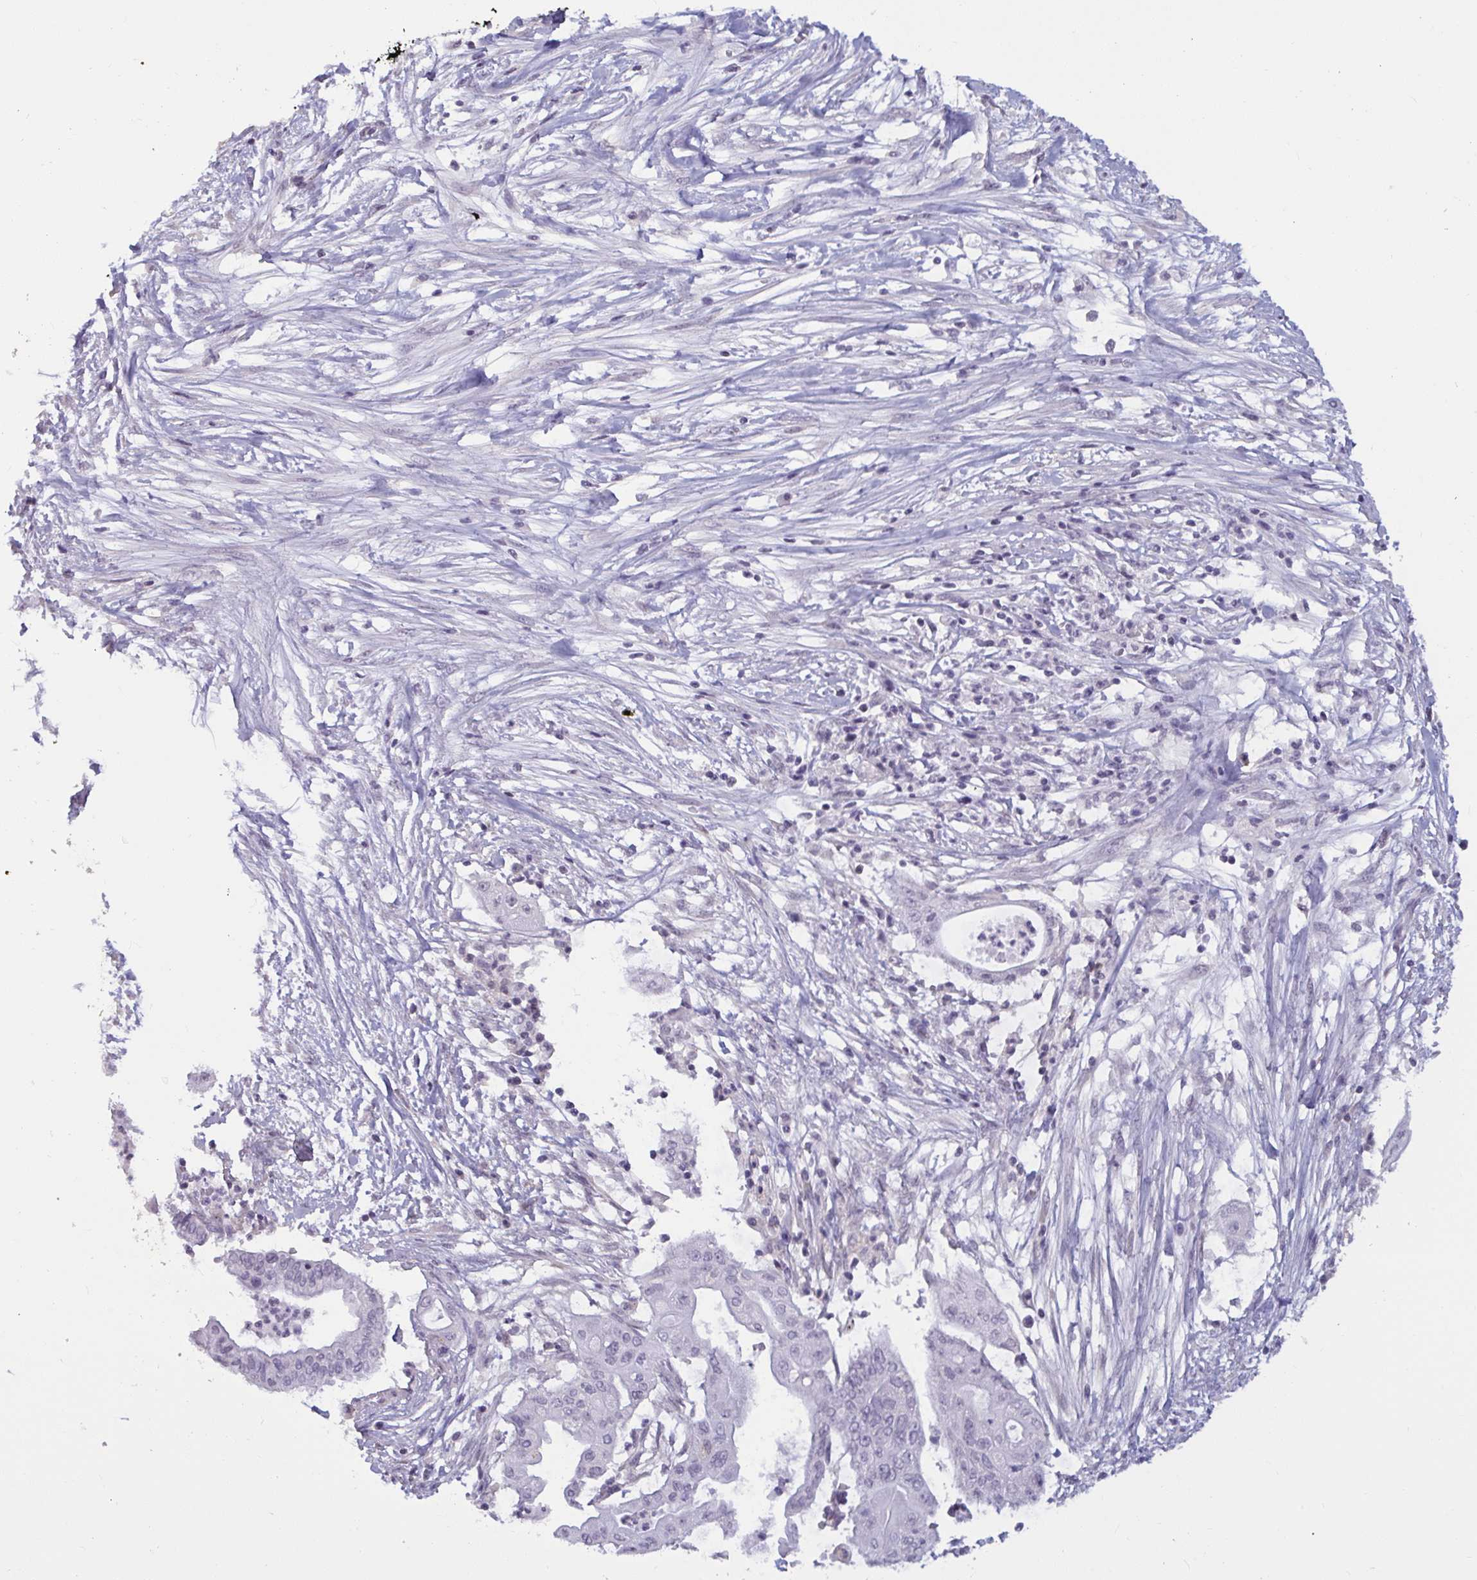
{"staining": {"intensity": "negative", "quantity": "none", "location": "none"}, "tissue": "pancreatic cancer", "cell_type": "Tumor cells", "image_type": "cancer", "snomed": [{"axis": "morphology", "description": "Adenocarcinoma, NOS"}, {"axis": "topography", "description": "Pancreas"}], "caption": "An image of human pancreatic cancer (adenocarcinoma) is negative for staining in tumor cells. Nuclei are stained in blue.", "gene": "TBC1D4", "patient": {"sex": "male", "age": 68}}